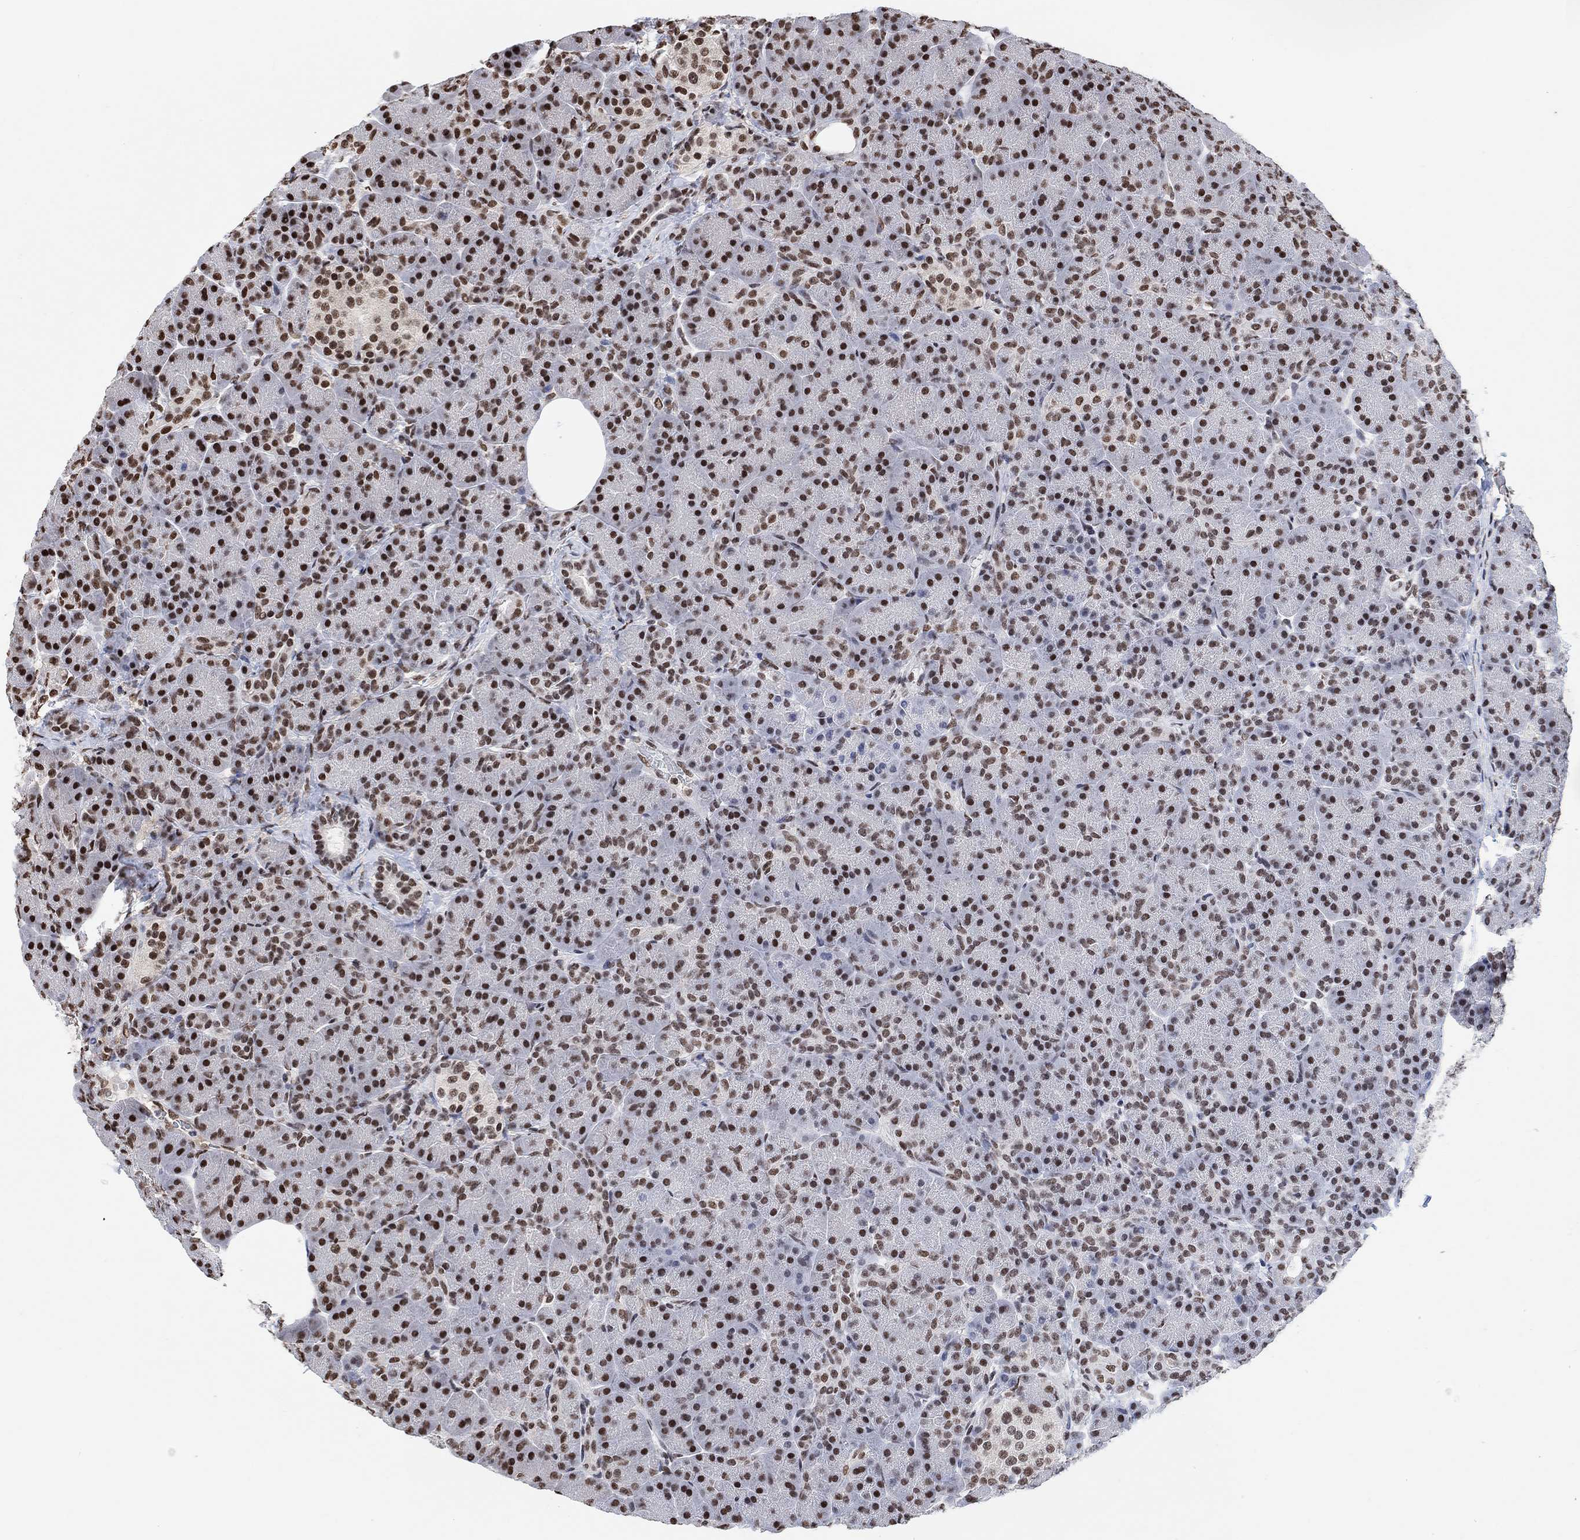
{"staining": {"intensity": "strong", "quantity": "25%-75%", "location": "nuclear"}, "tissue": "pancreas", "cell_type": "Exocrine glandular cells", "image_type": "normal", "snomed": [{"axis": "morphology", "description": "Normal tissue, NOS"}, {"axis": "topography", "description": "Pancreas"}], "caption": "IHC micrograph of benign pancreas: pancreas stained using IHC reveals high levels of strong protein expression localized specifically in the nuclear of exocrine glandular cells, appearing as a nuclear brown color.", "gene": "USP39", "patient": {"sex": "female", "age": 63}}